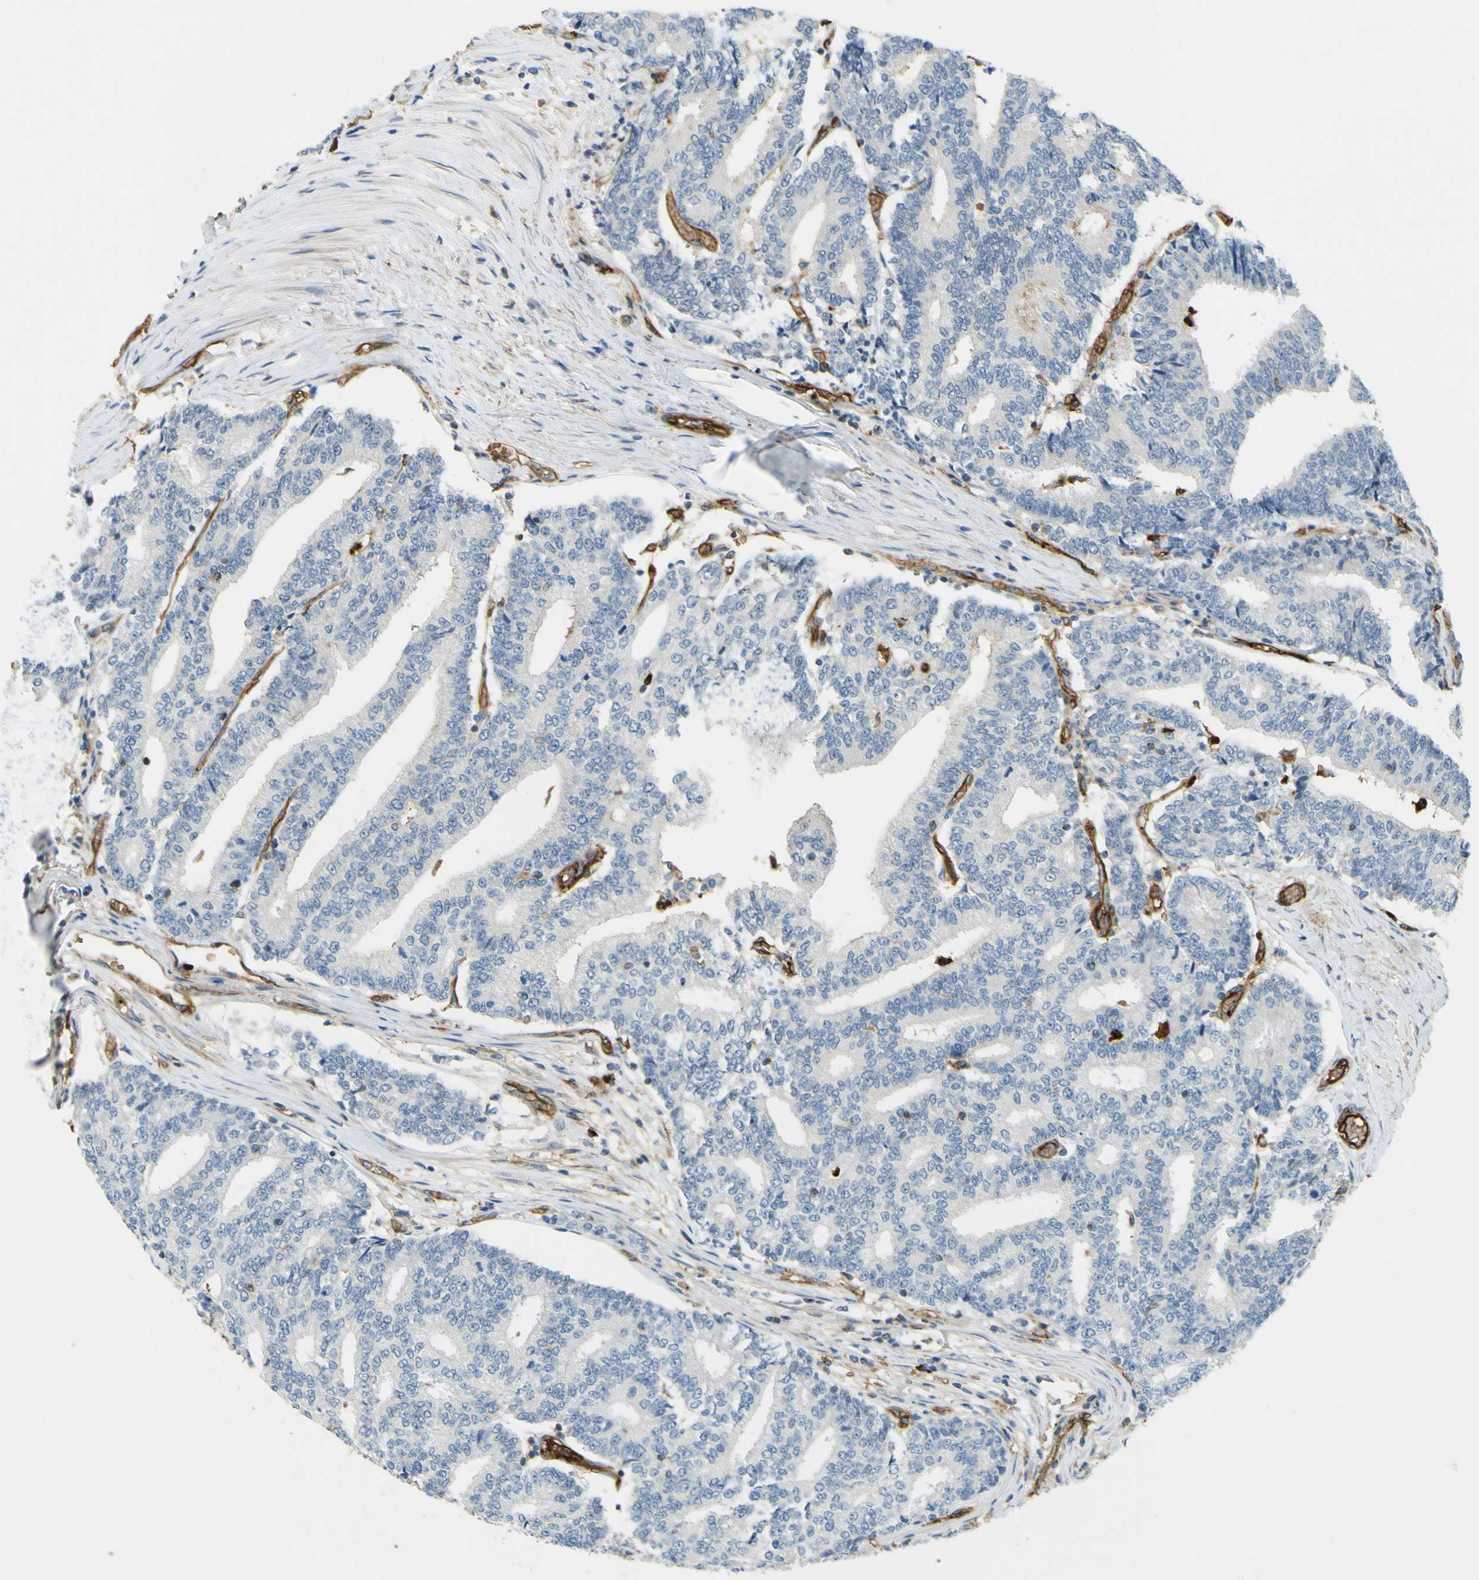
{"staining": {"intensity": "negative", "quantity": "none", "location": "none"}, "tissue": "prostate cancer", "cell_type": "Tumor cells", "image_type": "cancer", "snomed": [{"axis": "morphology", "description": "Normal tissue, NOS"}, {"axis": "morphology", "description": "Adenocarcinoma, High grade"}, {"axis": "topography", "description": "Prostate"}, {"axis": "topography", "description": "Seminal veicle"}], "caption": "Immunohistochemistry photomicrograph of neoplastic tissue: human high-grade adenocarcinoma (prostate) stained with DAB shows no significant protein expression in tumor cells.", "gene": "PLXDC1", "patient": {"sex": "male", "age": 55}}